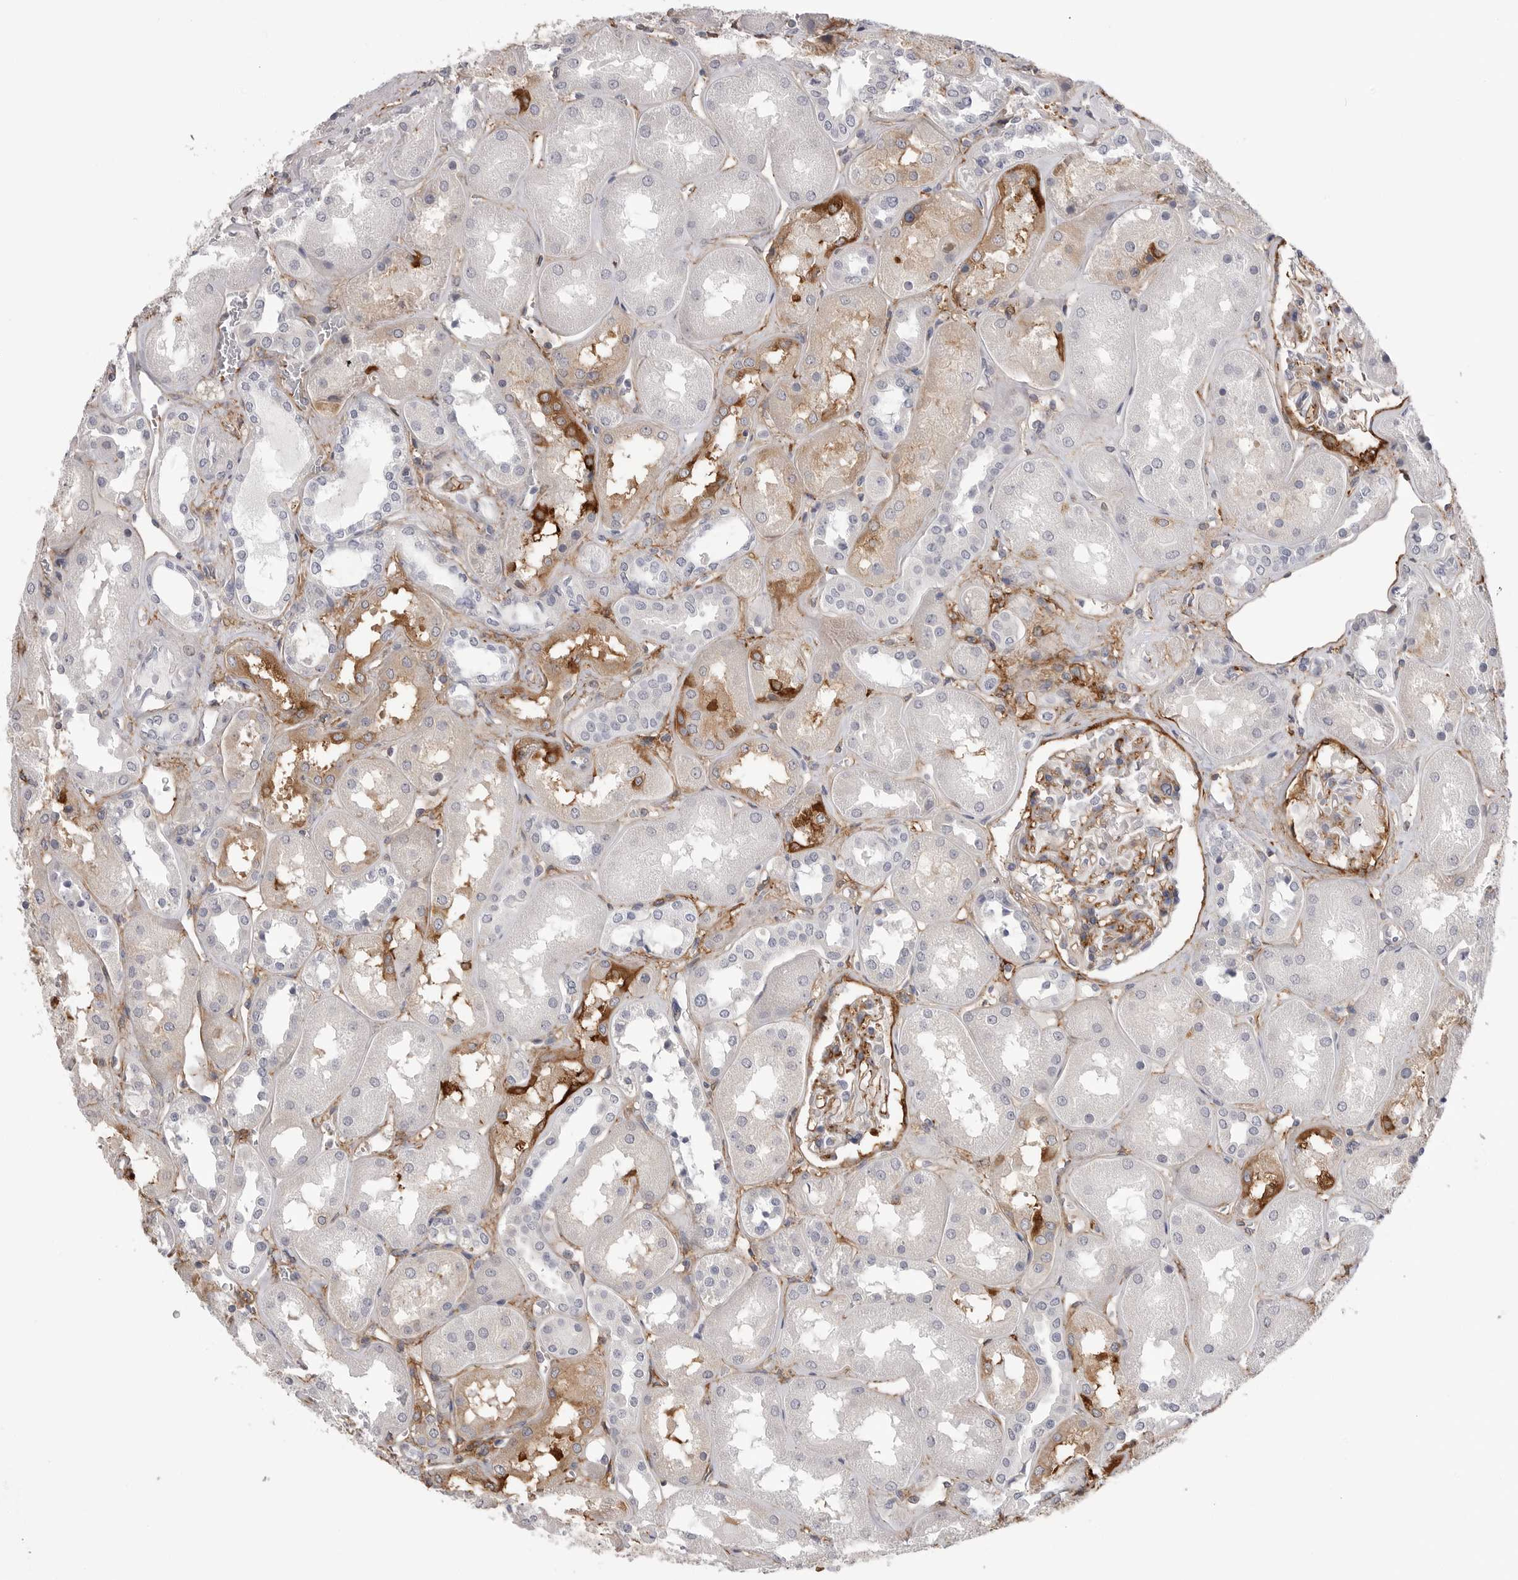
{"staining": {"intensity": "moderate", "quantity": "25%-75%", "location": "cytoplasmic/membranous"}, "tissue": "kidney", "cell_type": "Cells in glomeruli", "image_type": "normal", "snomed": [{"axis": "morphology", "description": "Normal tissue, NOS"}, {"axis": "topography", "description": "Kidney"}], "caption": "IHC (DAB (3,3'-diaminobenzidine)) staining of benign human kidney exhibits moderate cytoplasmic/membranous protein staining in about 25%-75% of cells in glomeruli. Immunohistochemistry stains the protein of interest in brown and the nuclei are stained blue.", "gene": "AKAP12", "patient": {"sex": "male", "age": 70}}